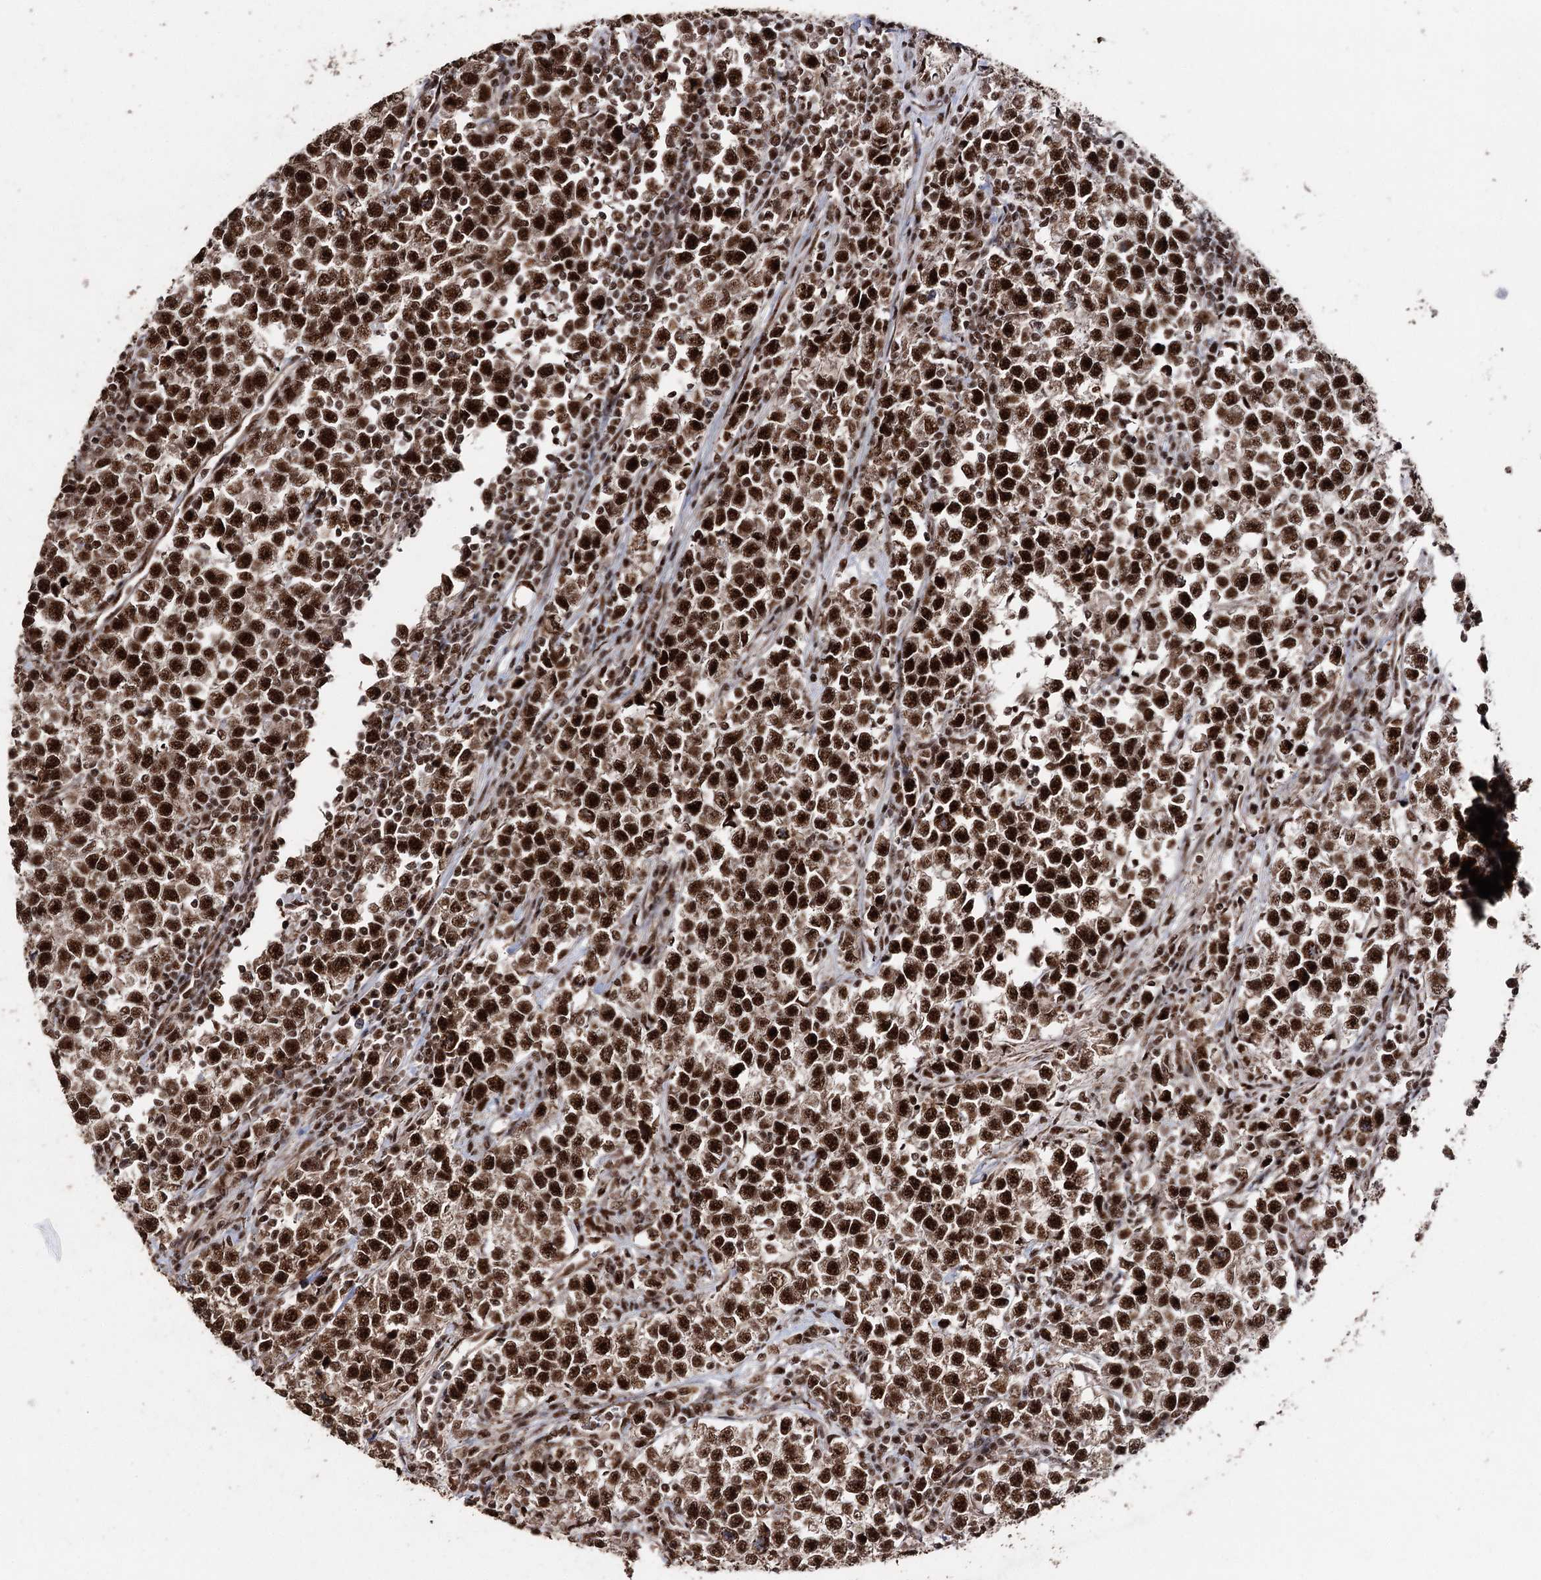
{"staining": {"intensity": "strong", "quantity": ">75%", "location": "nuclear"}, "tissue": "testis cancer", "cell_type": "Tumor cells", "image_type": "cancer", "snomed": [{"axis": "morphology", "description": "Normal tissue, NOS"}, {"axis": "morphology", "description": "Seminoma, NOS"}, {"axis": "topography", "description": "Testis"}], "caption": "A high amount of strong nuclear expression is present in about >75% of tumor cells in testis cancer tissue.", "gene": "U2SURP", "patient": {"sex": "male", "age": 43}}